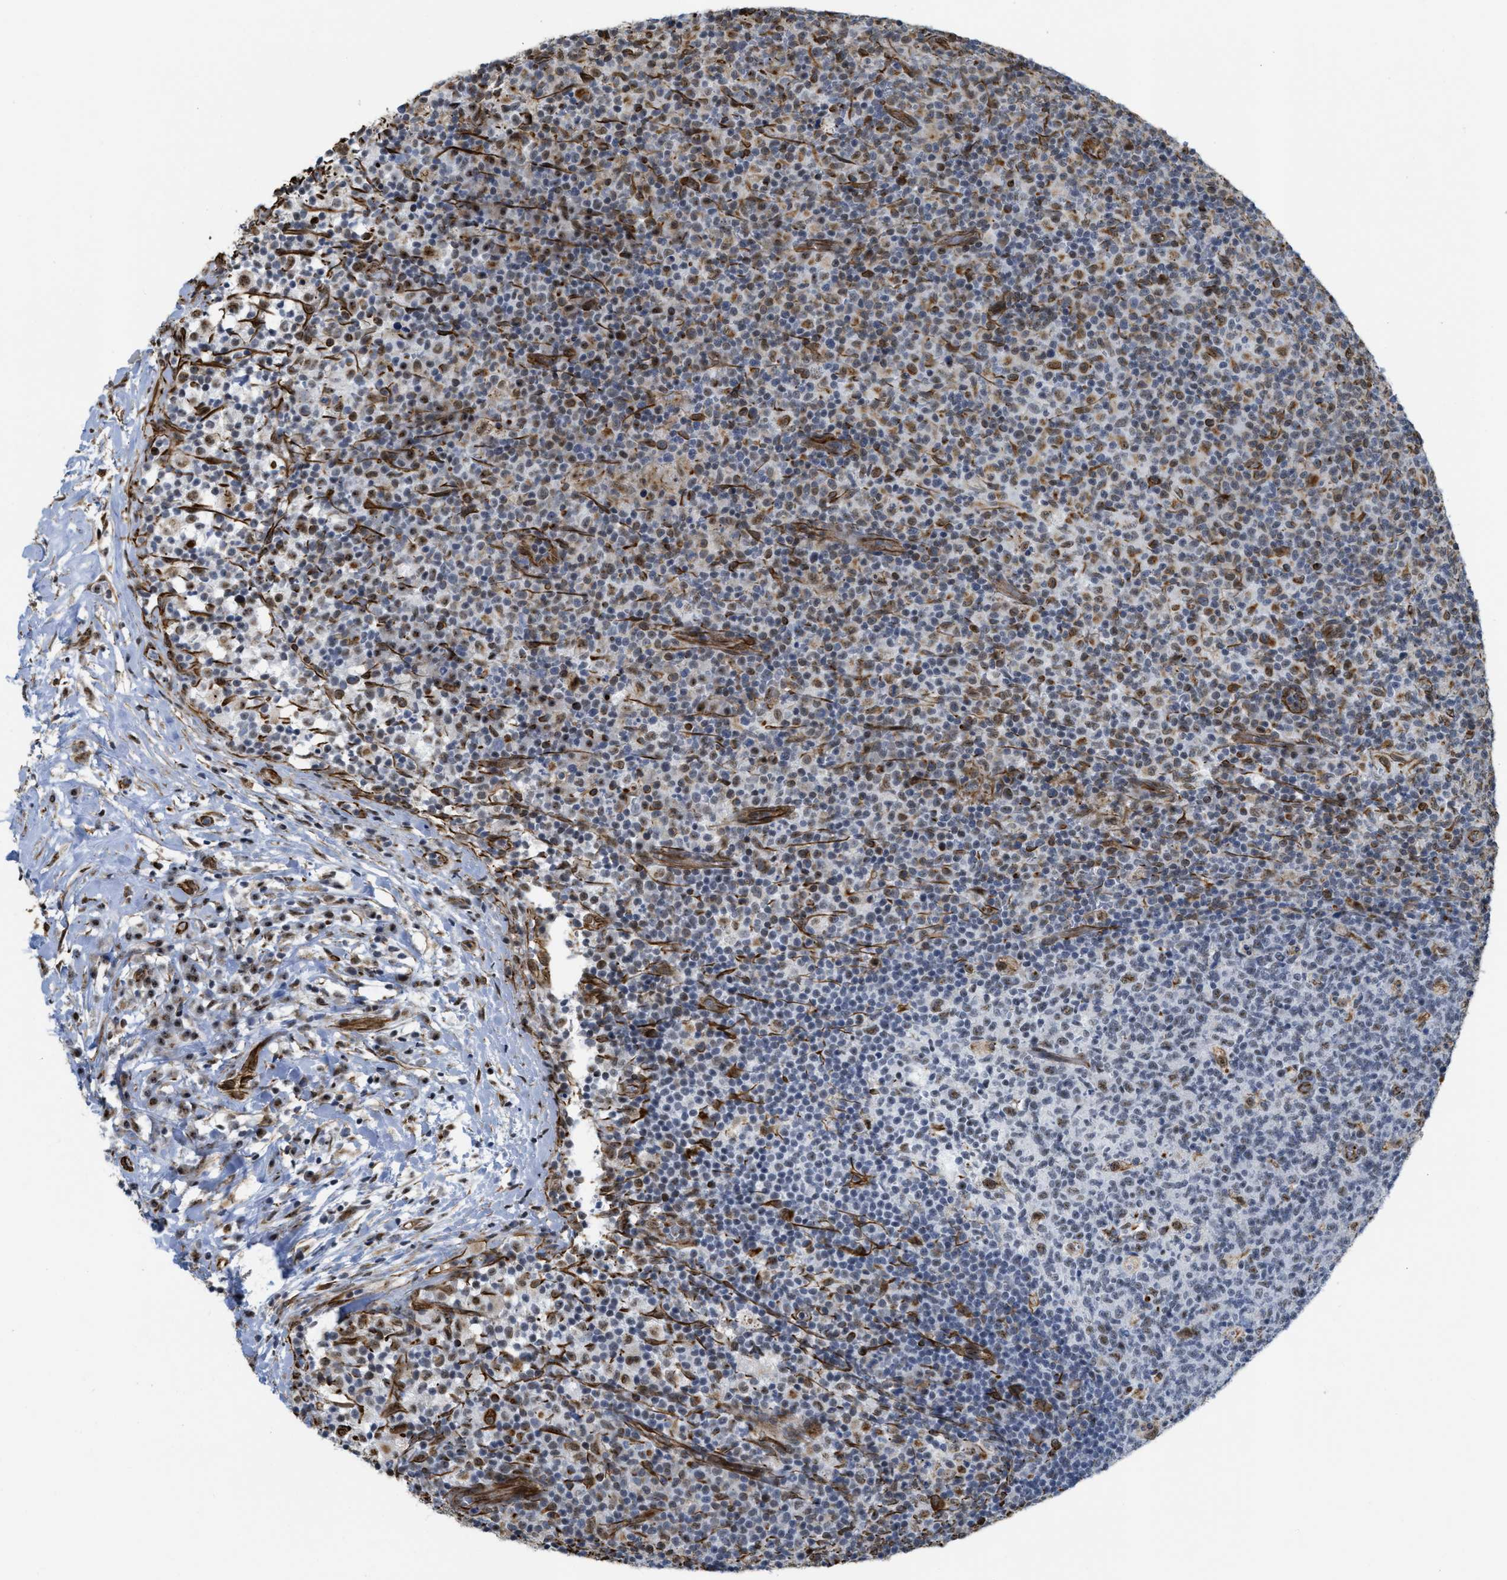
{"staining": {"intensity": "moderate", "quantity": "<25%", "location": "nuclear"}, "tissue": "lymph node", "cell_type": "Germinal center cells", "image_type": "normal", "snomed": [{"axis": "morphology", "description": "Normal tissue, NOS"}, {"axis": "morphology", "description": "Inflammation, NOS"}, {"axis": "topography", "description": "Lymph node"}], "caption": "Lymph node stained with a brown dye reveals moderate nuclear positive positivity in about <25% of germinal center cells.", "gene": "LRRC8B", "patient": {"sex": "male", "age": 55}}